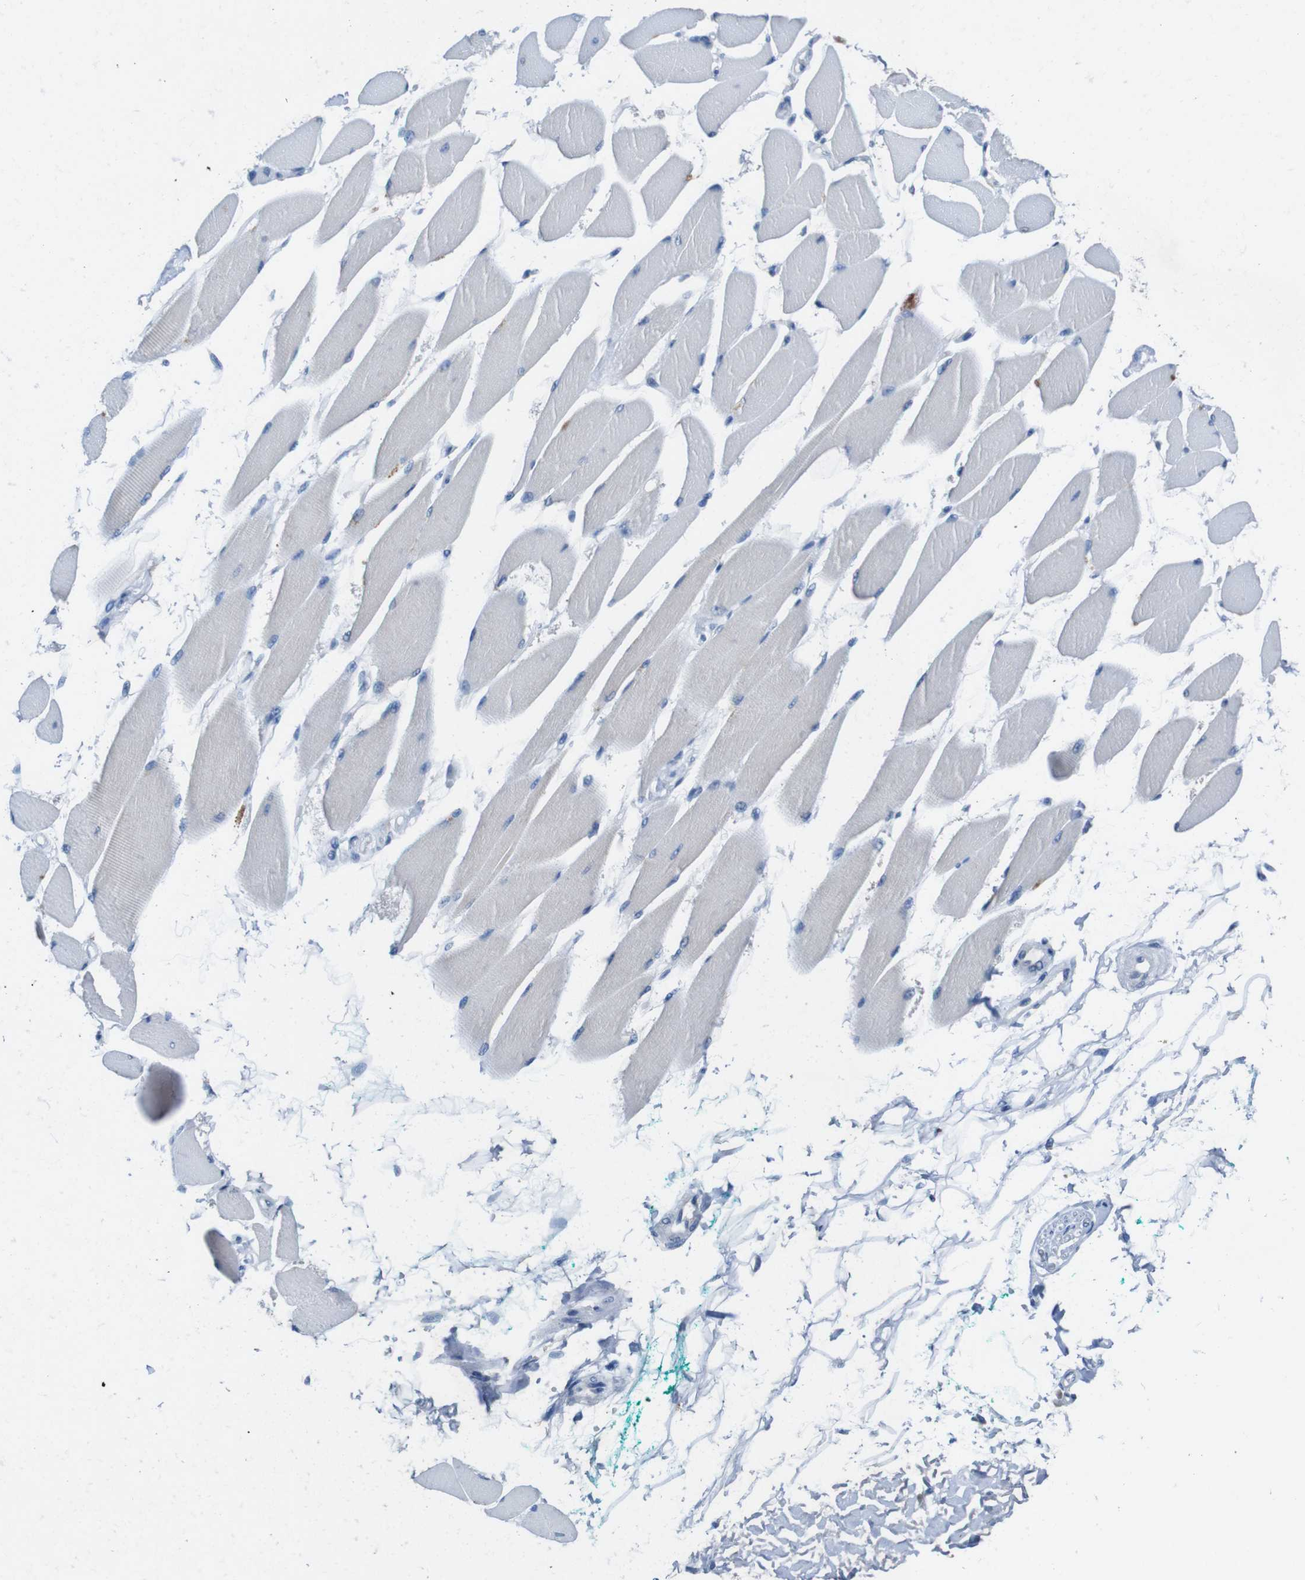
{"staining": {"intensity": "negative", "quantity": "none", "location": "none"}, "tissue": "skeletal muscle", "cell_type": "Myocytes", "image_type": "normal", "snomed": [{"axis": "morphology", "description": "Normal tissue, NOS"}, {"axis": "topography", "description": "Skeletal muscle"}, {"axis": "topography", "description": "Oral tissue"}, {"axis": "topography", "description": "Peripheral nerve tissue"}], "caption": "The image exhibits no significant staining in myocytes of skeletal muscle.", "gene": "SLC2A8", "patient": {"sex": "female", "age": 84}}